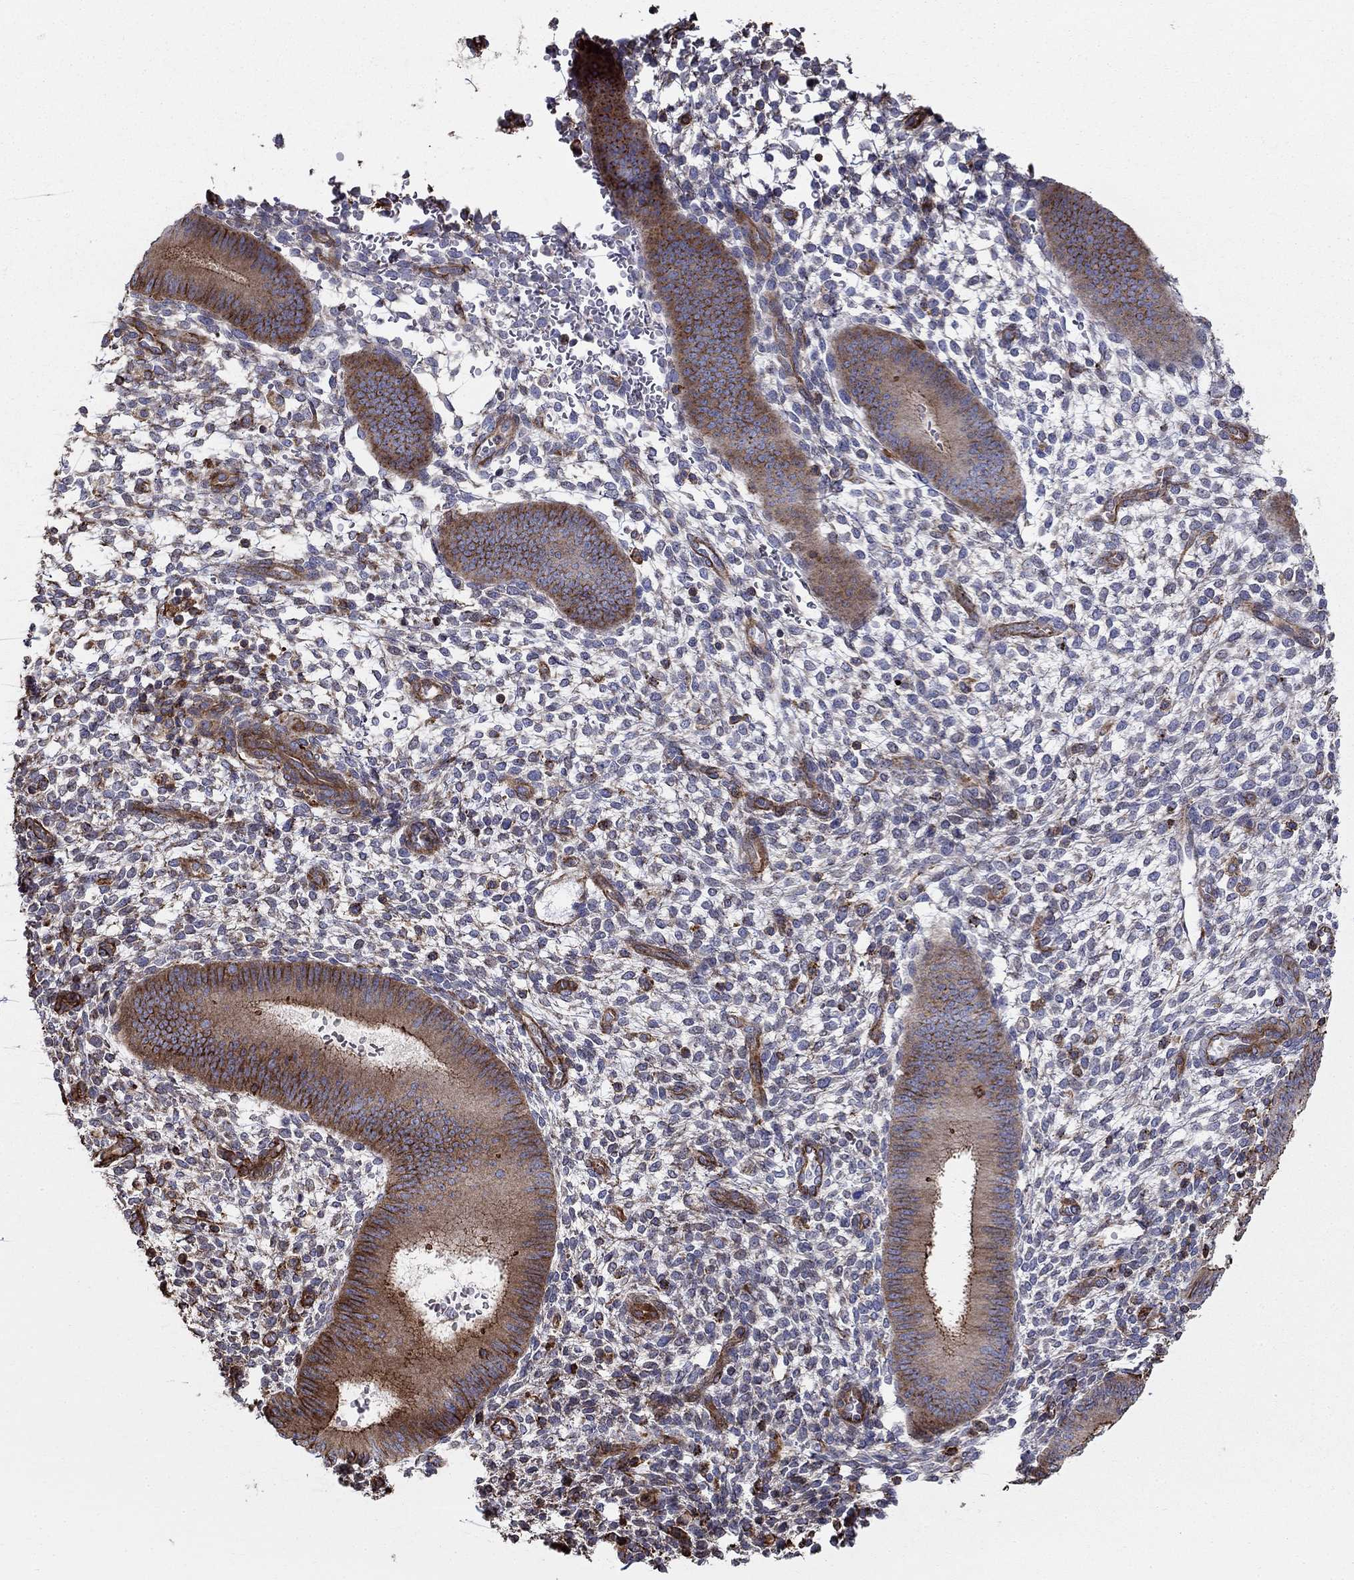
{"staining": {"intensity": "strong", "quantity": "<25%", "location": "cytoplasmic/membranous"}, "tissue": "endometrium", "cell_type": "Cells in endometrial stroma", "image_type": "normal", "snomed": [{"axis": "morphology", "description": "Normal tissue, NOS"}, {"axis": "topography", "description": "Endometrium"}], "caption": "Immunohistochemistry of benign endometrium shows medium levels of strong cytoplasmic/membranous staining in about <25% of cells in endometrial stroma.", "gene": "NPHP1", "patient": {"sex": "female", "age": 39}}